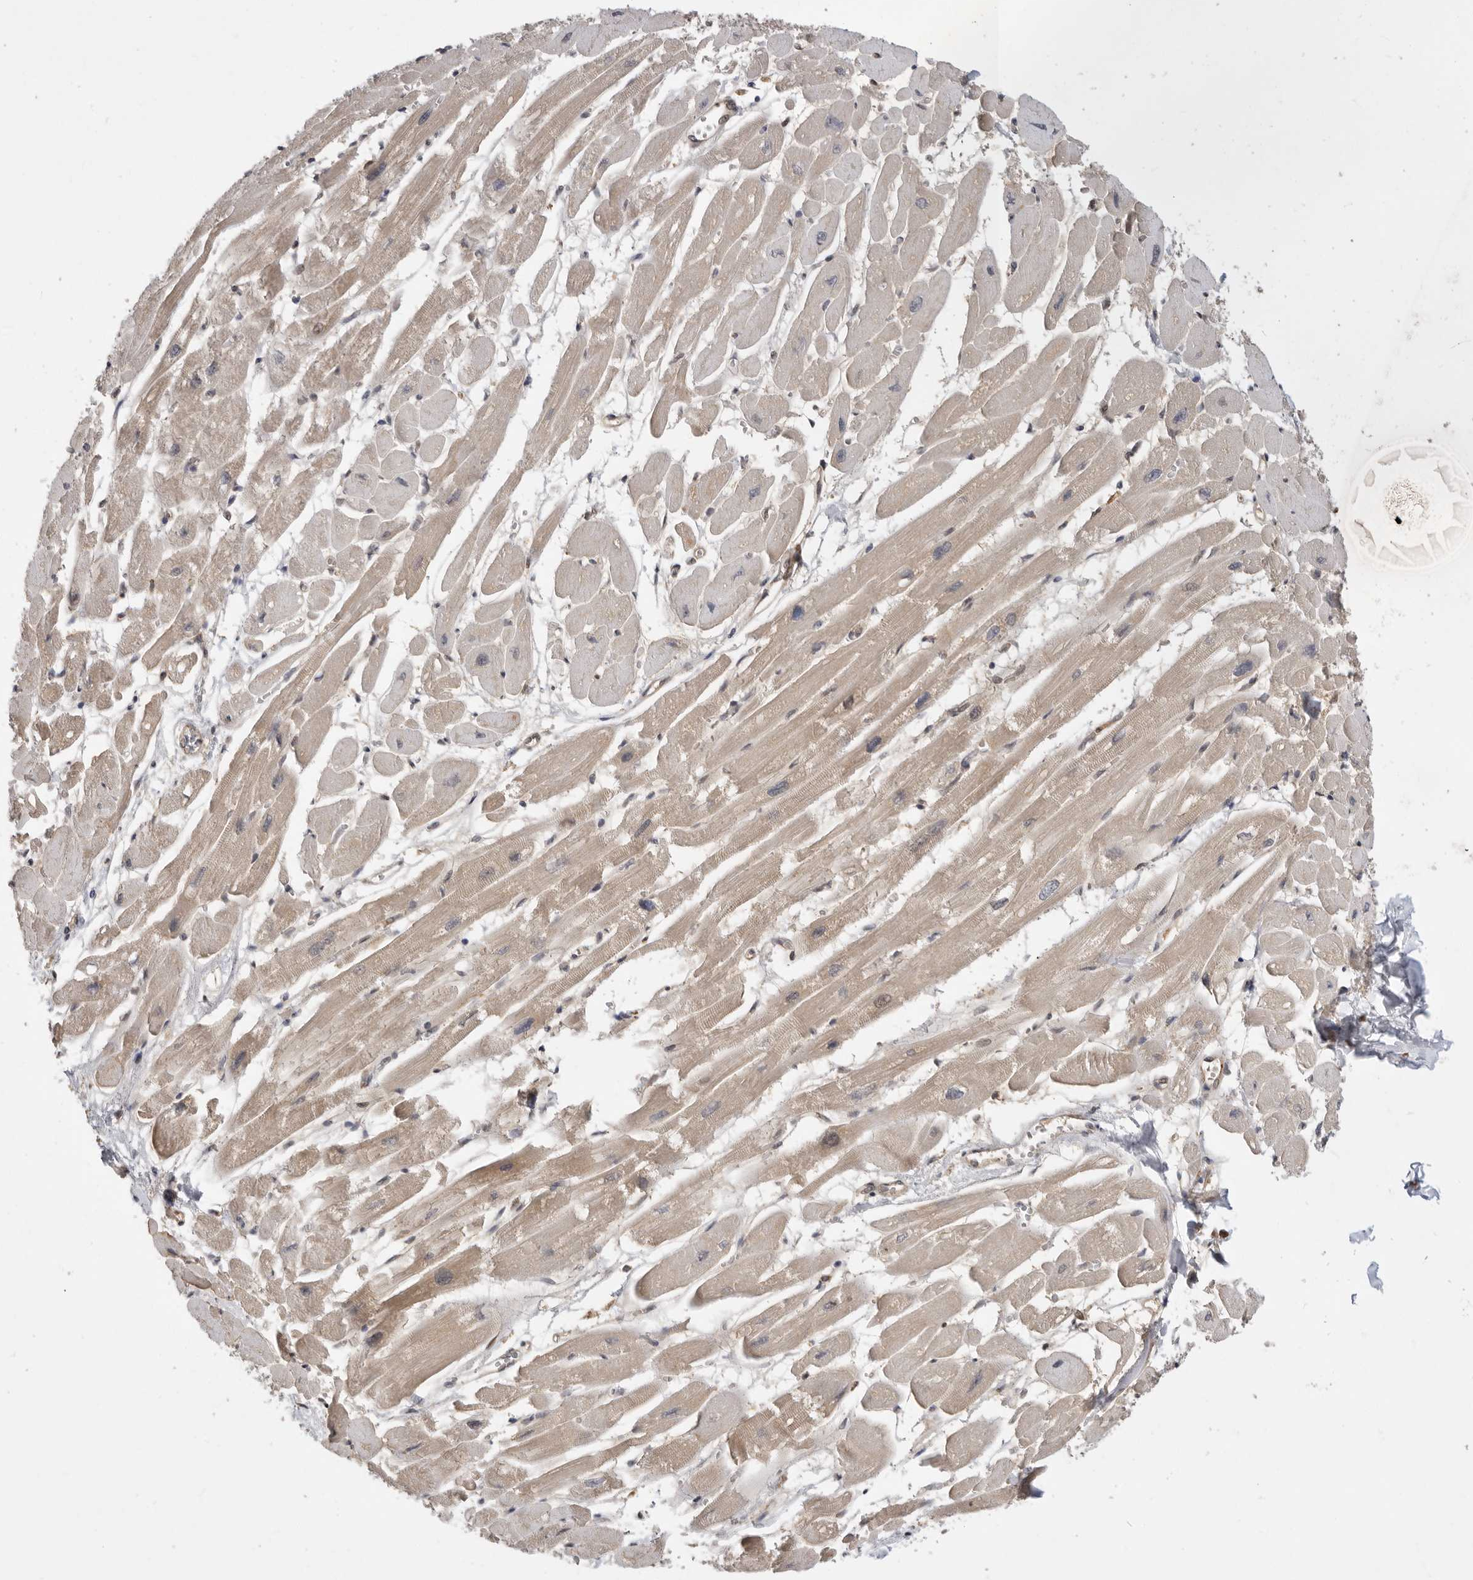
{"staining": {"intensity": "weak", "quantity": ">75%", "location": "cytoplasmic/membranous,nuclear"}, "tissue": "heart muscle", "cell_type": "Cardiomyocytes", "image_type": "normal", "snomed": [{"axis": "morphology", "description": "Normal tissue, NOS"}, {"axis": "topography", "description": "Heart"}], "caption": "This micrograph displays normal heart muscle stained with immunohistochemistry to label a protein in brown. The cytoplasmic/membranous,nuclear of cardiomyocytes show weak positivity for the protein. Nuclei are counter-stained blue.", "gene": "ADPRS", "patient": {"sex": "female", "age": 54}}